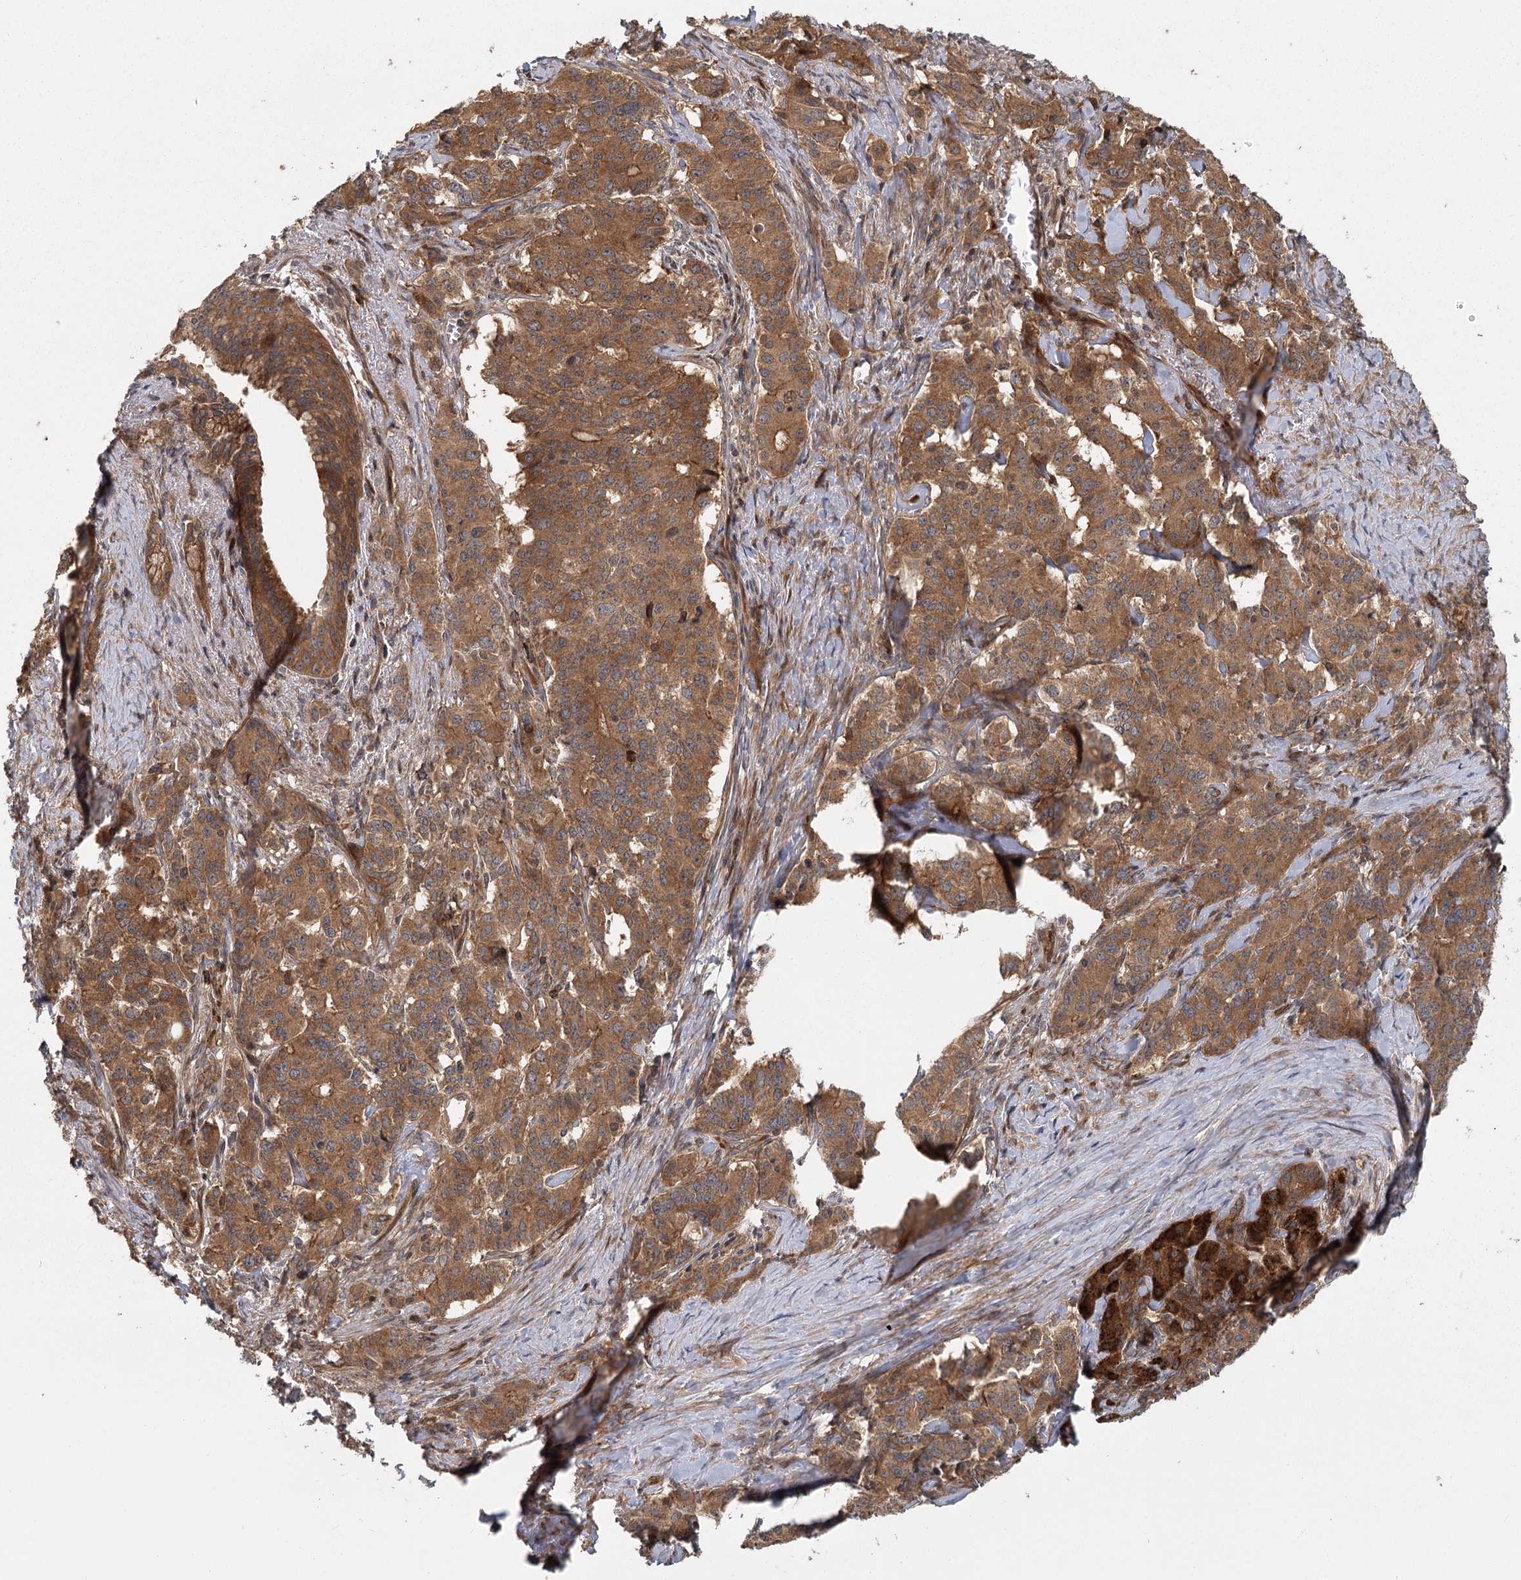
{"staining": {"intensity": "moderate", "quantity": ">75%", "location": "cytoplasmic/membranous"}, "tissue": "pancreatic cancer", "cell_type": "Tumor cells", "image_type": "cancer", "snomed": [{"axis": "morphology", "description": "Adenocarcinoma, NOS"}, {"axis": "topography", "description": "Pancreas"}], "caption": "A brown stain highlights moderate cytoplasmic/membranous staining of a protein in pancreatic cancer (adenocarcinoma) tumor cells.", "gene": "RAPGEF6", "patient": {"sex": "female", "age": 74}}